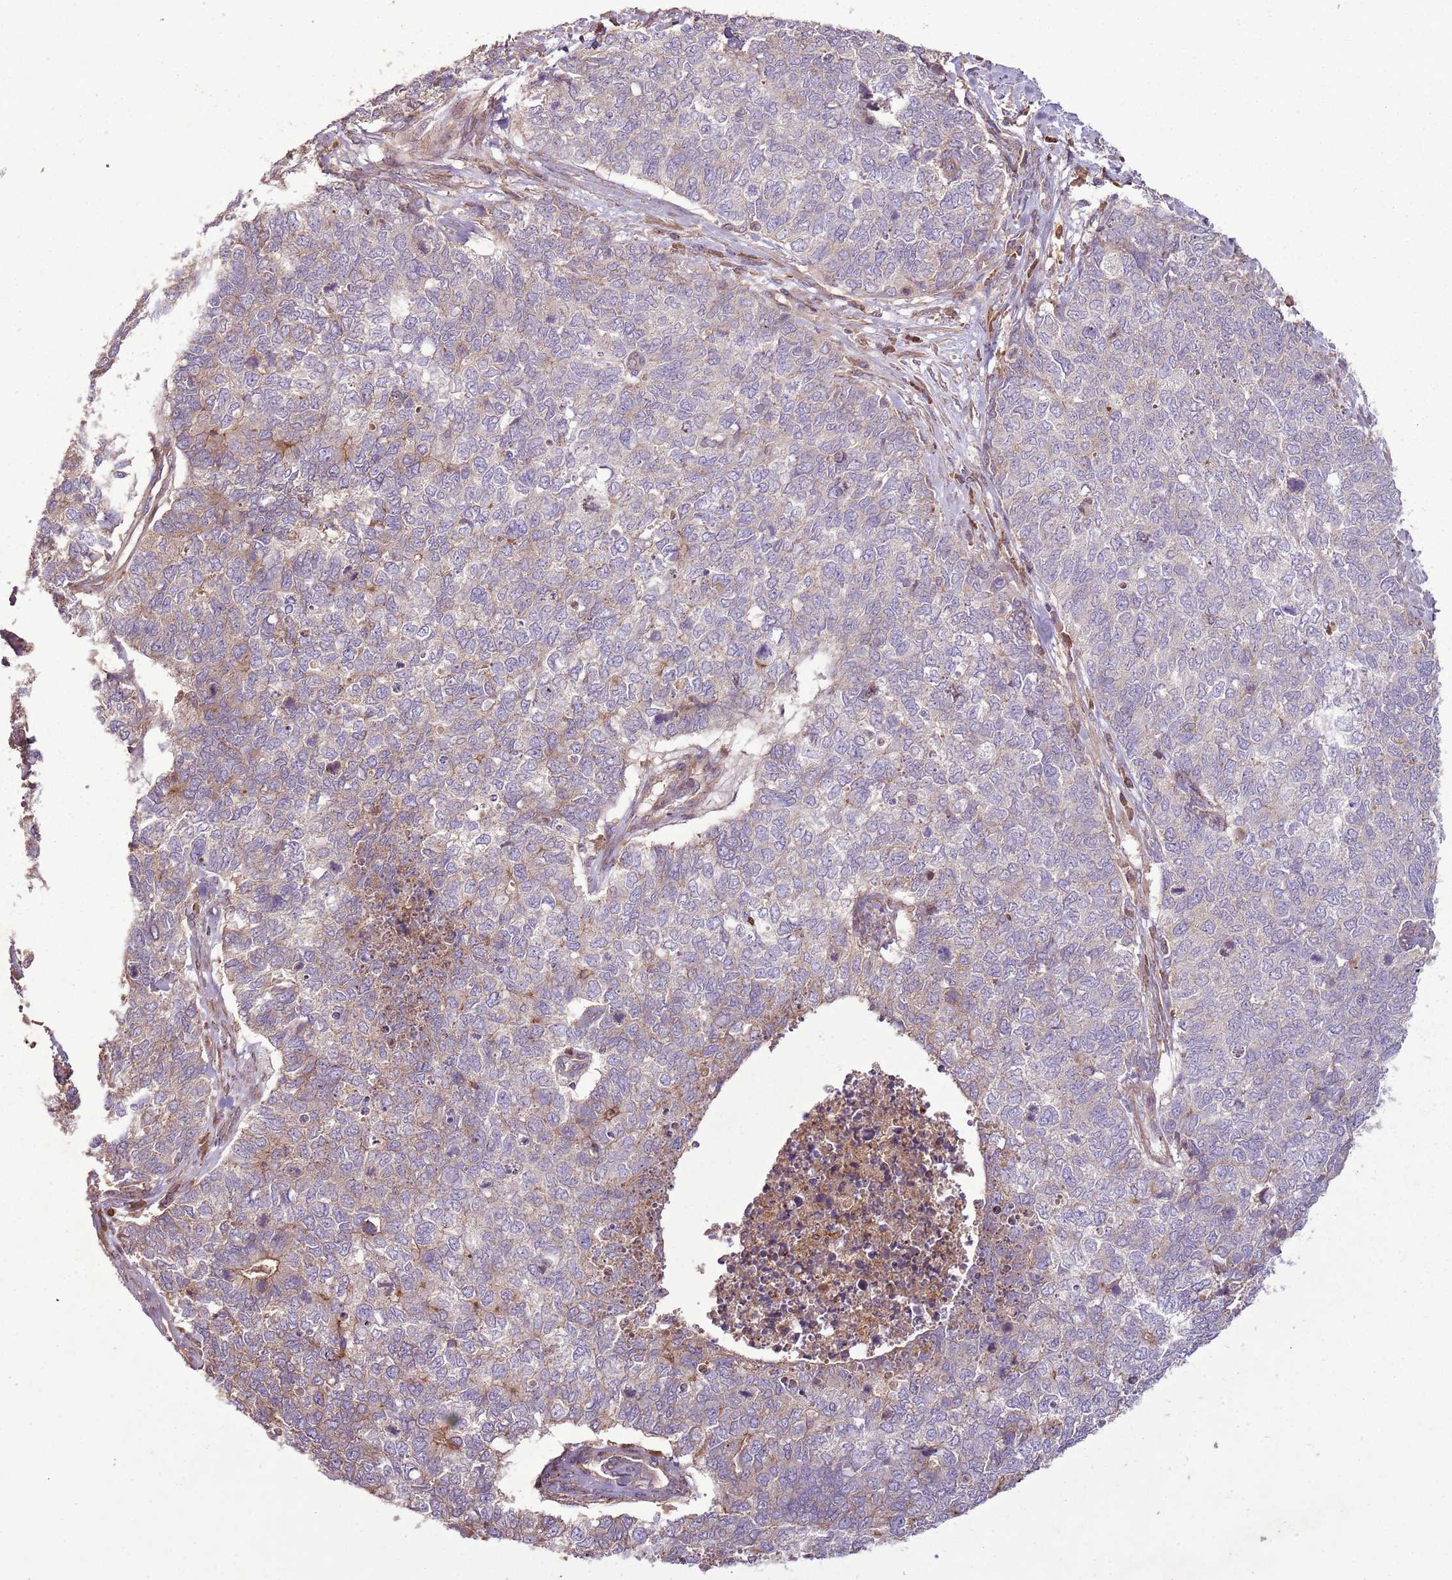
{"staining": {"intensity": "weak", "quantity": "<25%", "location": "cytoplasmic/membranous"}, "tissue": "cervical cancer", "cell_type": "Tumor cells", "image_type": "cancer", "snomed": [{"axis": "morphology", "description": "Squamous cell carcinoma, NOS"}, {"axis": "topography", "description": "Cervix"}], "caption": "A high-resolution photomicrograph shows IHC staining of cervical squamous cell carcinoma, which shows no significant staining in tumor cells. (DAB (3,3'-diaminobenzidine) immunohistochemistry (IHC), high magnification).", "gene": "ANKRD24", "patient": {"sex": "female", "age": 63}}